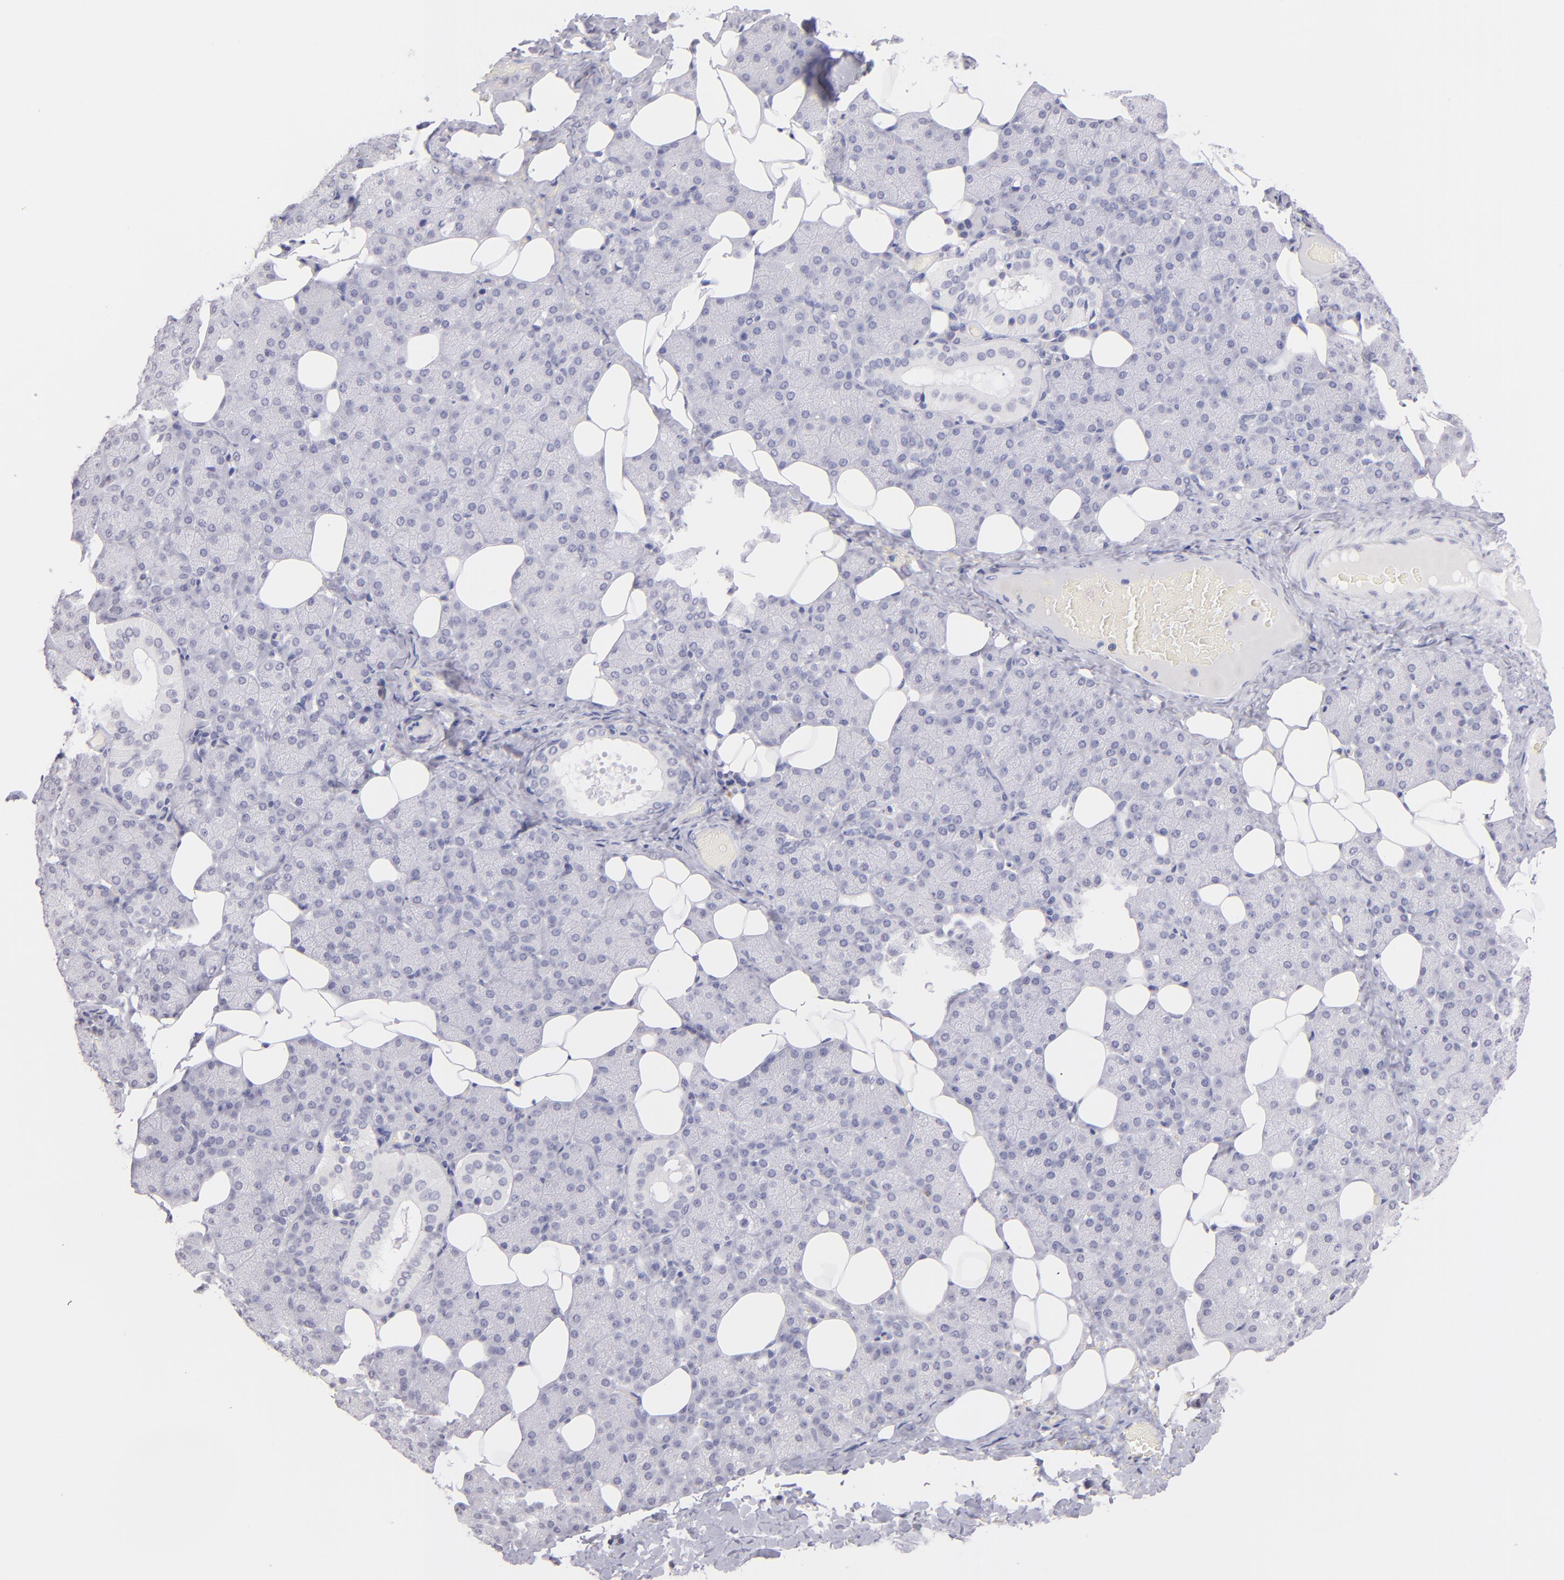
{"staining": {"intensity": "negative", "quantity": "none", "location": "none"}, "tissue": "salivary gland", "cell_type": "Glandular cells", "image_type": "normal", "snomed": [{"axis": "morphology", "description": "Normal tissue, NOS"}, {"axis": "topography", "description": "Lymph node"}, {"axis": "topography", "description": "Salivary gland"}], "caption": "A histopathology image of human salivary gland is negative for staining in glandular cells. (DAB immunohistochemistry (IHC), high magnification).", "gene": "IL2RA", "patient": {"sex": "male", "age": 8}}